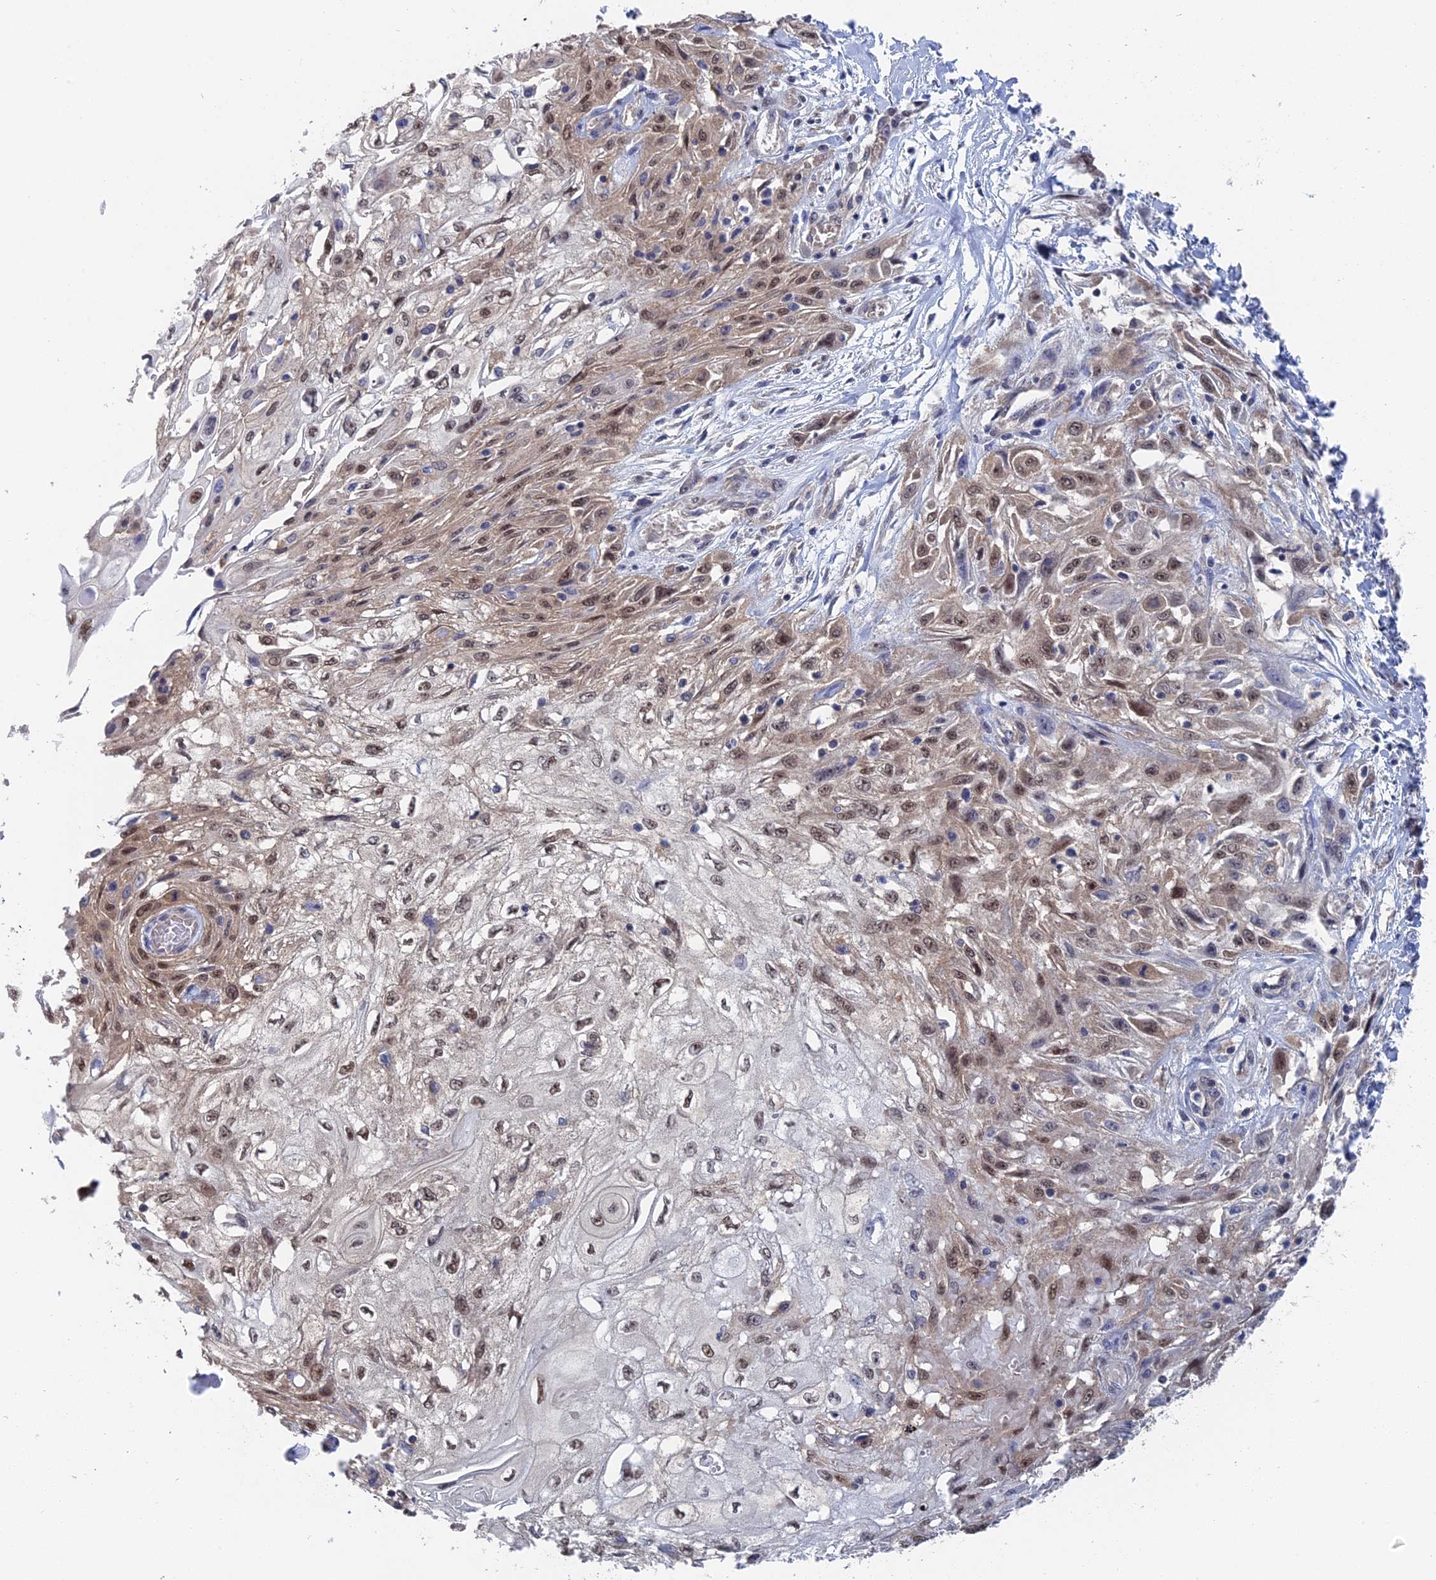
{"staining": {"intensity": "moderate", "quantity": ">75%", "location": "nuclear"}, "tissue": "skin cancer", "cell_type": "Tumor cells", "image_type": "cancer", "snomed": [{"axis": "morphology", "description": "Squamous cell carcinoma, NOS"}, {"axis": "morphology", "description": "Squamous cell carcinoma, metastatic, NOS"}, {"axis": "topography", "description": "Skin"}, {"axis": "topography", "description": "Lymph node"}], "caption": "Skin squamous cell carcinoma stained with a brown dye shows moderate nuclear positive expression in approximately >75% of tumor cells.", "gene": "TSSC4", "patient": {"sex": "male", "age": 75}}